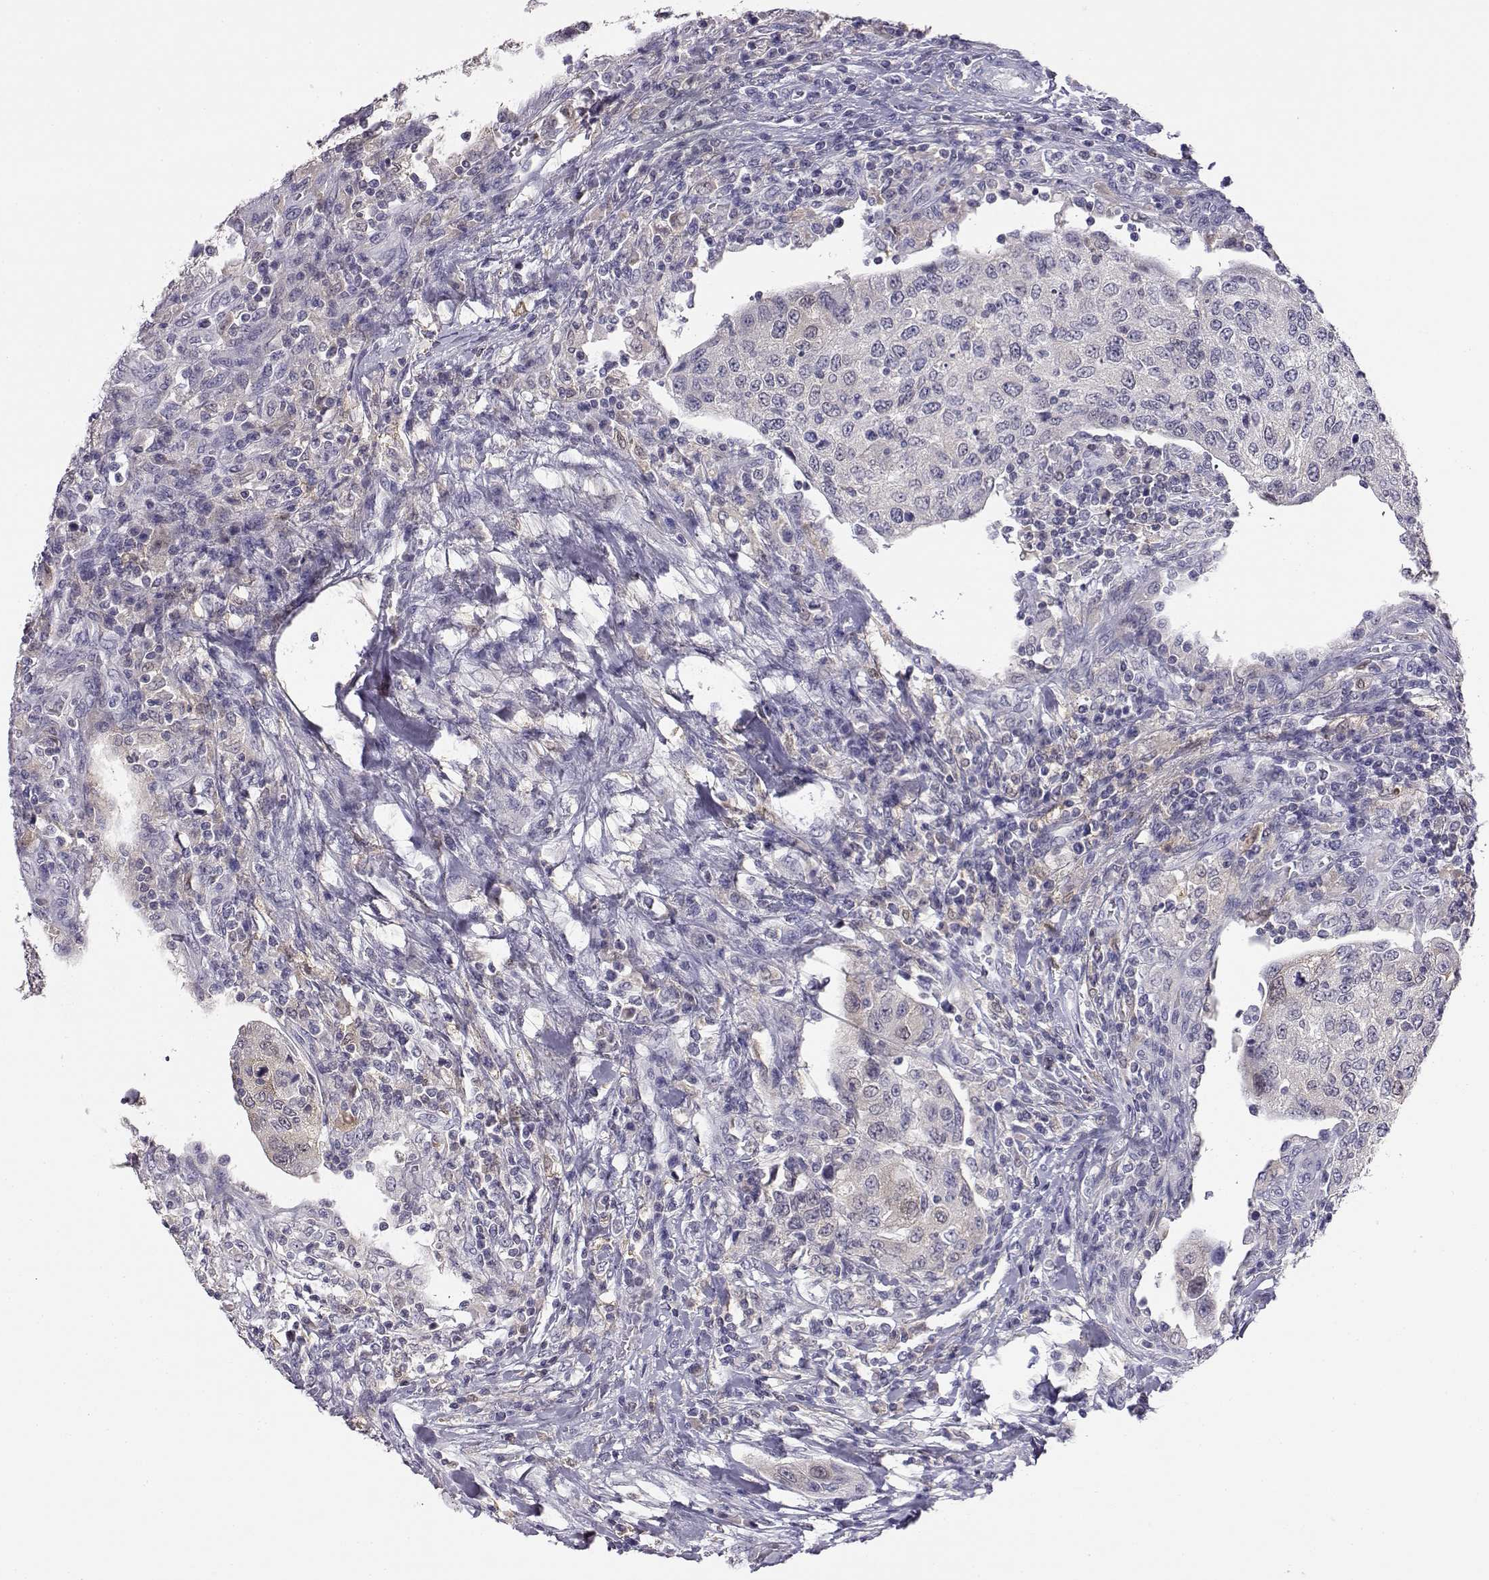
{"staining": {"intensity": "negative", "quantity": "none", "location": "none"}, "tissue": "urothelial cancer", "cell_type": "Tumor cells", "image_type": "cancer", "snomed": [{"axis": "morphology", "description": "Urothelial carcinoma, High grade"}, {"axis": "topography", "description": "Urinary bladder"}], "caption": "Micrograph shows no significant protein expression in tumor cells of high-grade urothelial carcinoma.", "gene": "AKR1B1", "patient": {"sex": "female", "age": 78}}